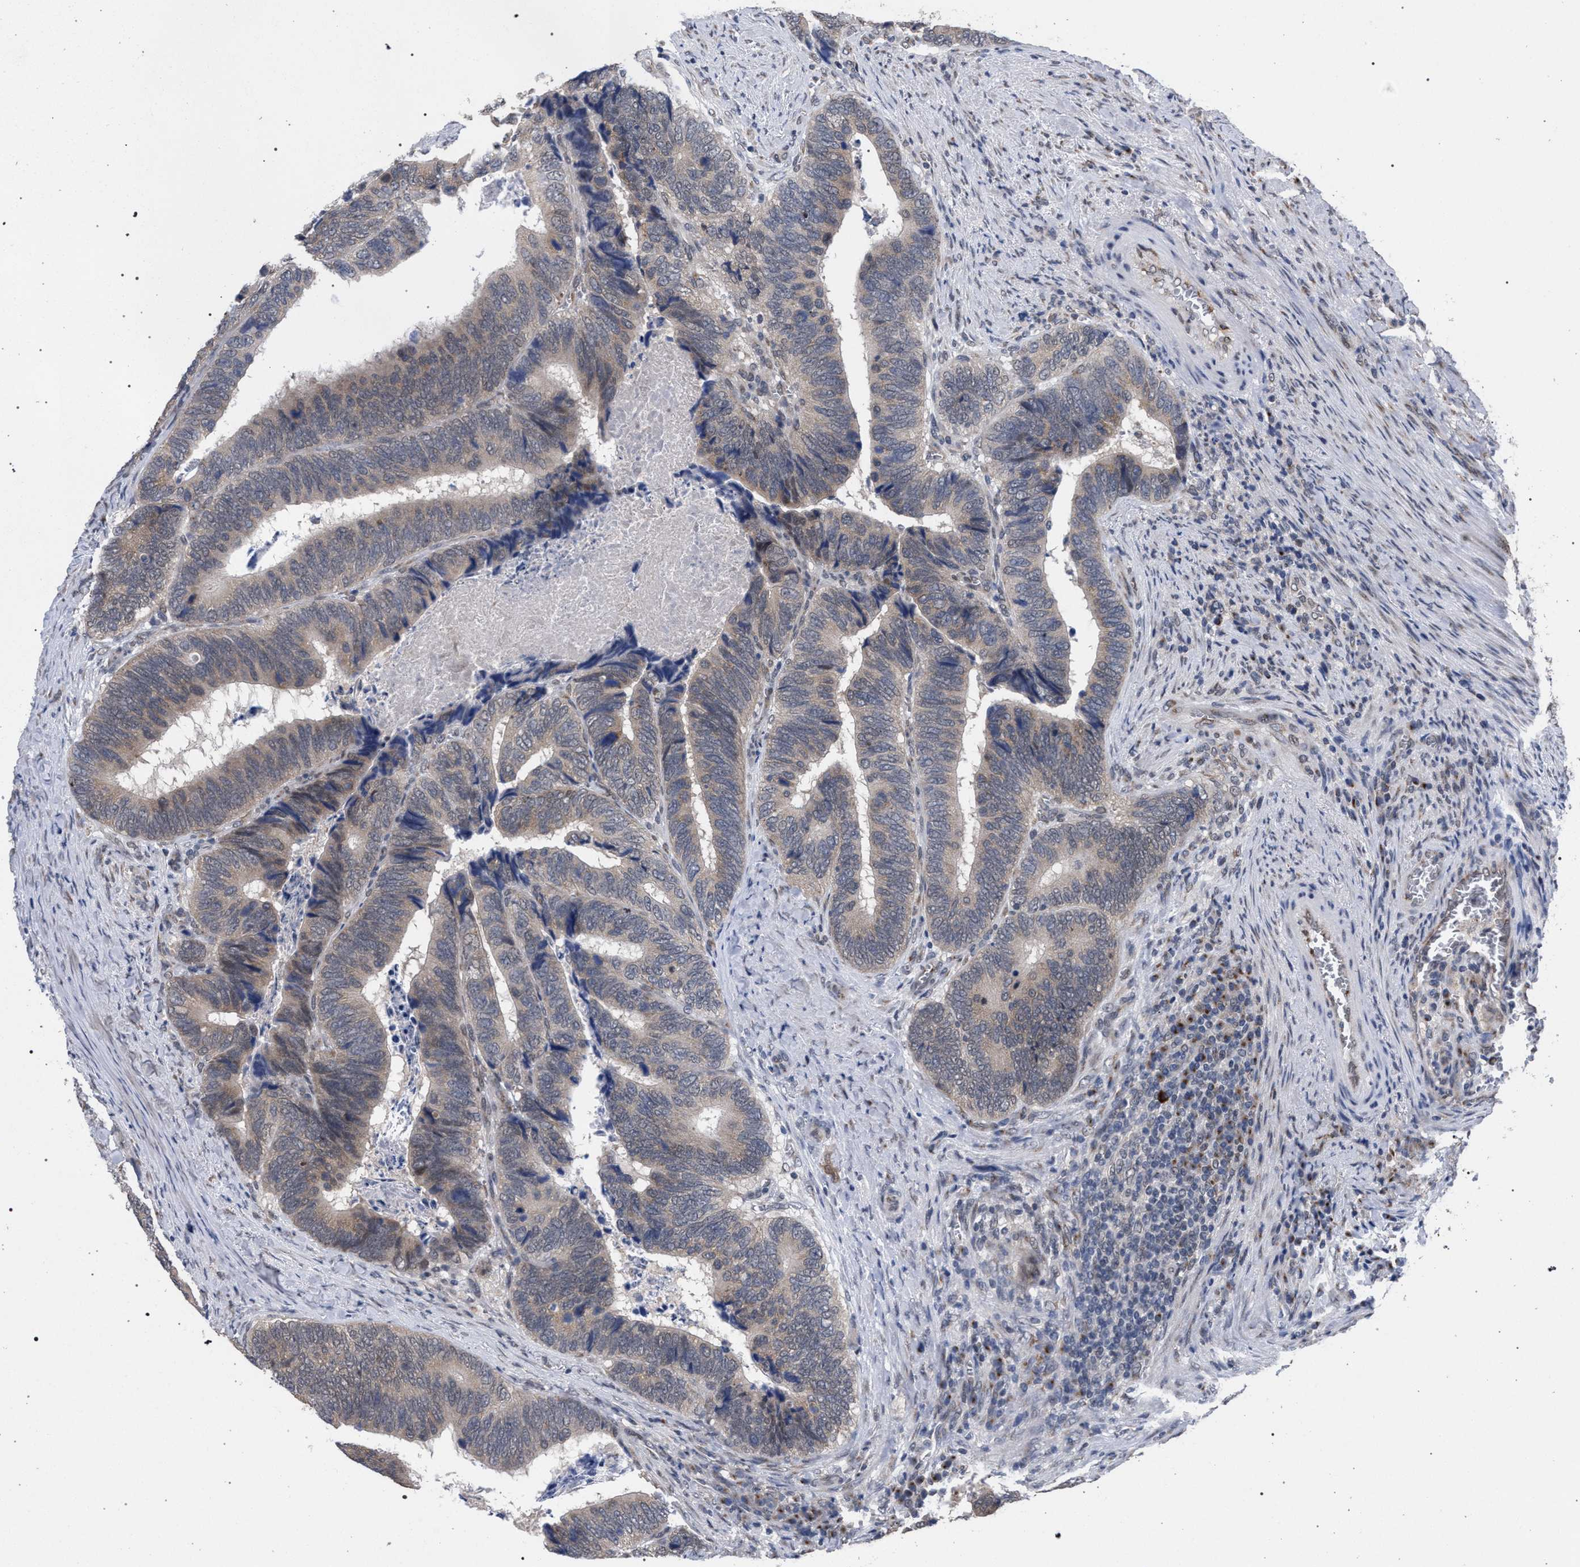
{"staining": {"intensity": "weak", "quantity": "25%-75%", "location": "cytoplasmic/membranous"}, "tissue": "colorectal cancer", "cell_type": "Tumor cells", "image_type": "cancer", "snomed": [{"axis": "morphology", "description": "Adenocarcinoma, NOS"}, {"axis": "topography", "description": "Colon"}], "caption": "DAB (3,3'-diaminobenzidine) immunohistochemical staining of colorectal cancer (adenocarcinoma) demonstrates weak cytoplasmic/membranous protein expression in approximately 25%-75% of tumor cells. (Brightfield microscopy of DAB IHC at high magnification).", "gene": "GOLGA2", "patient": {"sex": "male", "age": 72}}